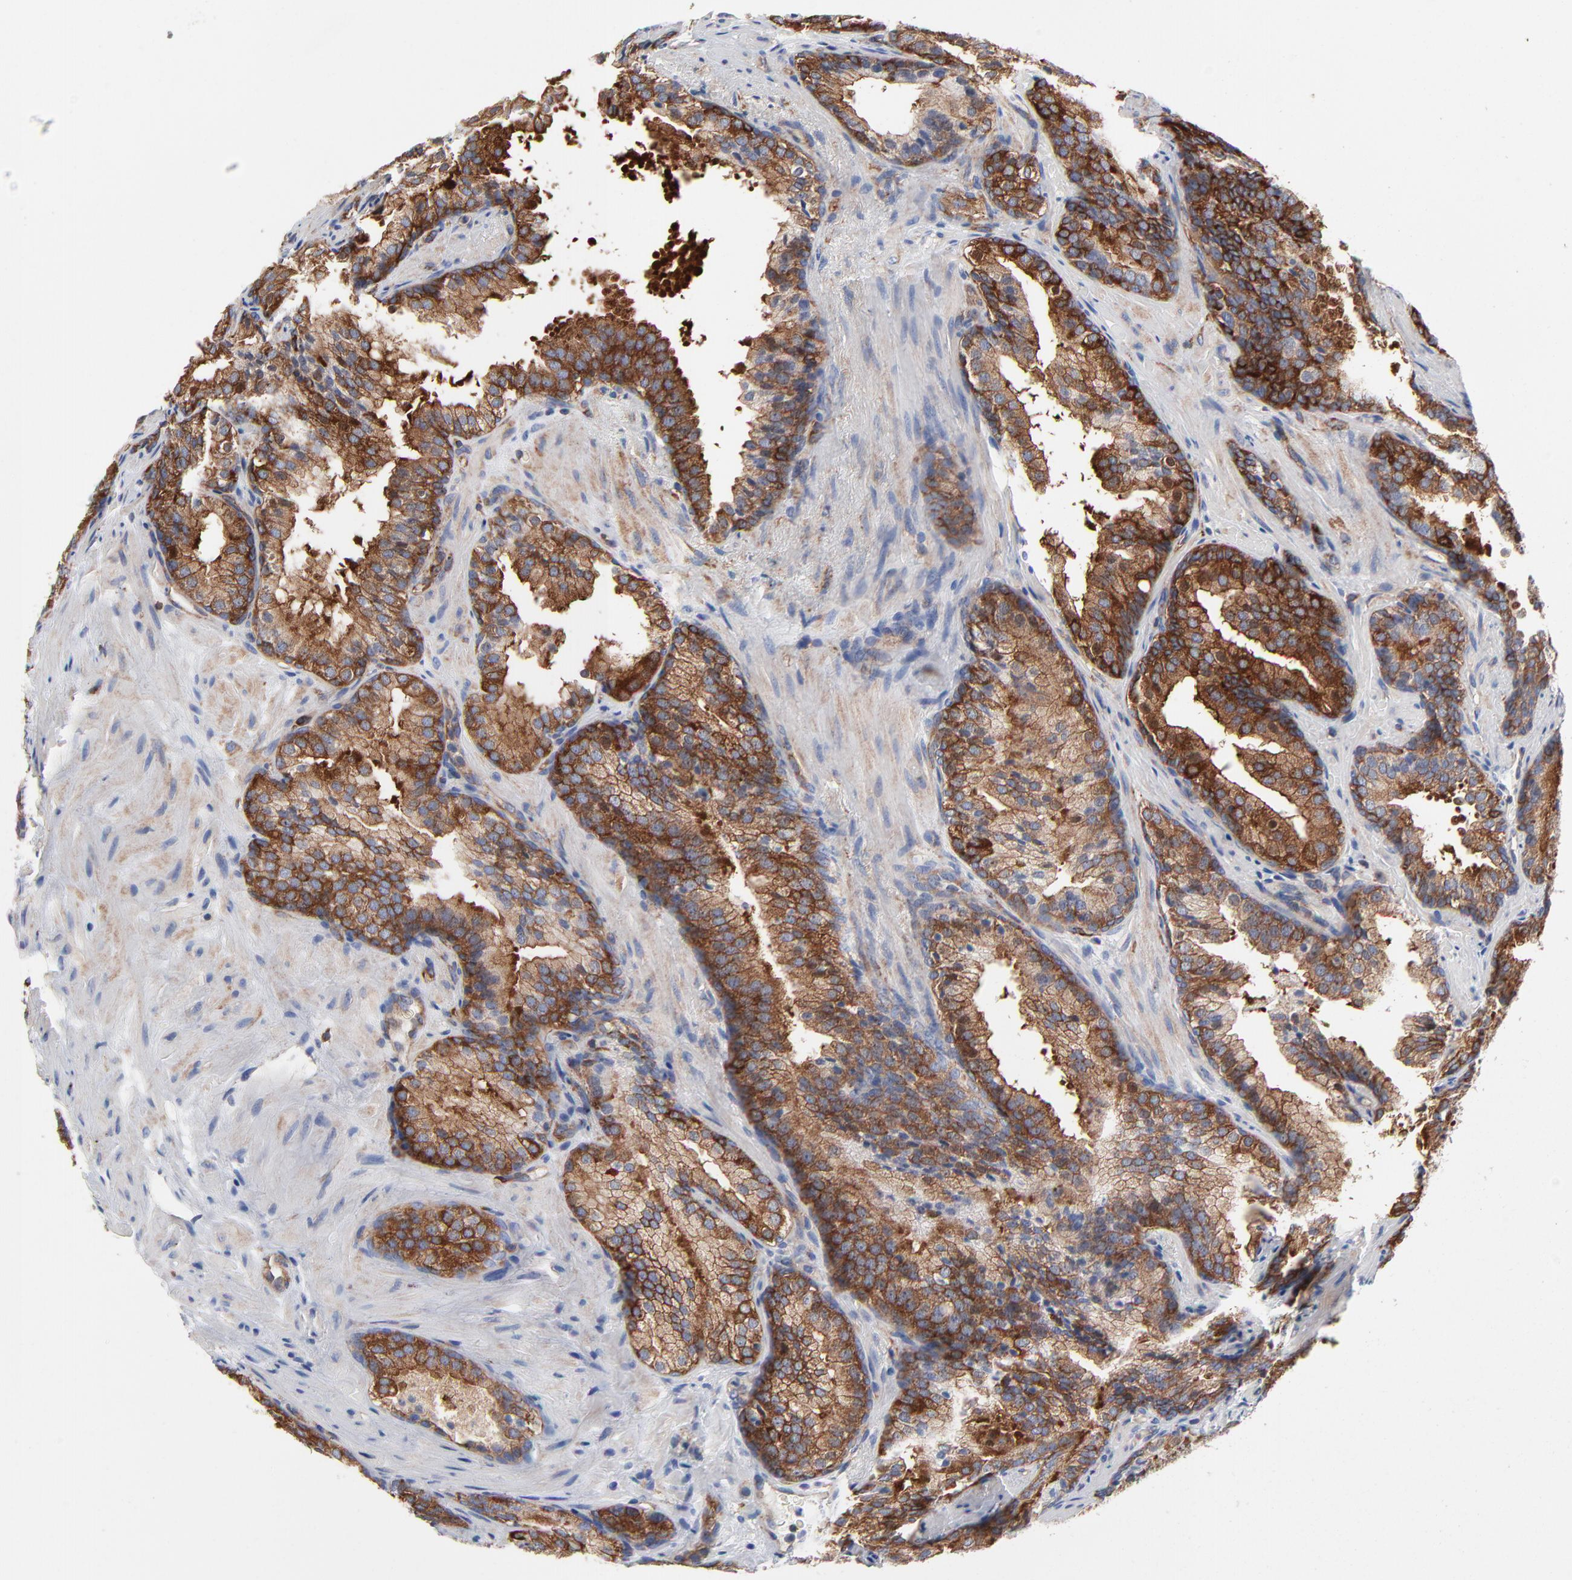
{"staining": {"intensity": "strong", "quantity": ">75%", "location": "cytoplasmic/membranous"}, "tissue": "prostate cancer", "cell_type": "Tumor cells", "image_type": "cancer", "snomed": [{"axis": "morphology", "description": "Adenocarcinoma, Low grade"}, {"axis": "topography", "description": "Prostate"}], "caption": "DAB (3,3'-diaminobenzidine) immunohistochemical staining of human prostate low-grade adenocarcinoma reveals strong cytoplasmic/membranous protein expression in approximately >75% of tumor cells. (DAB (3,3'-diaminobenzidine) = brown stain, brightfield microscopy at high magnification).", "gene": "CD2AP", "patient": {"sex": "male", "age": 69}}